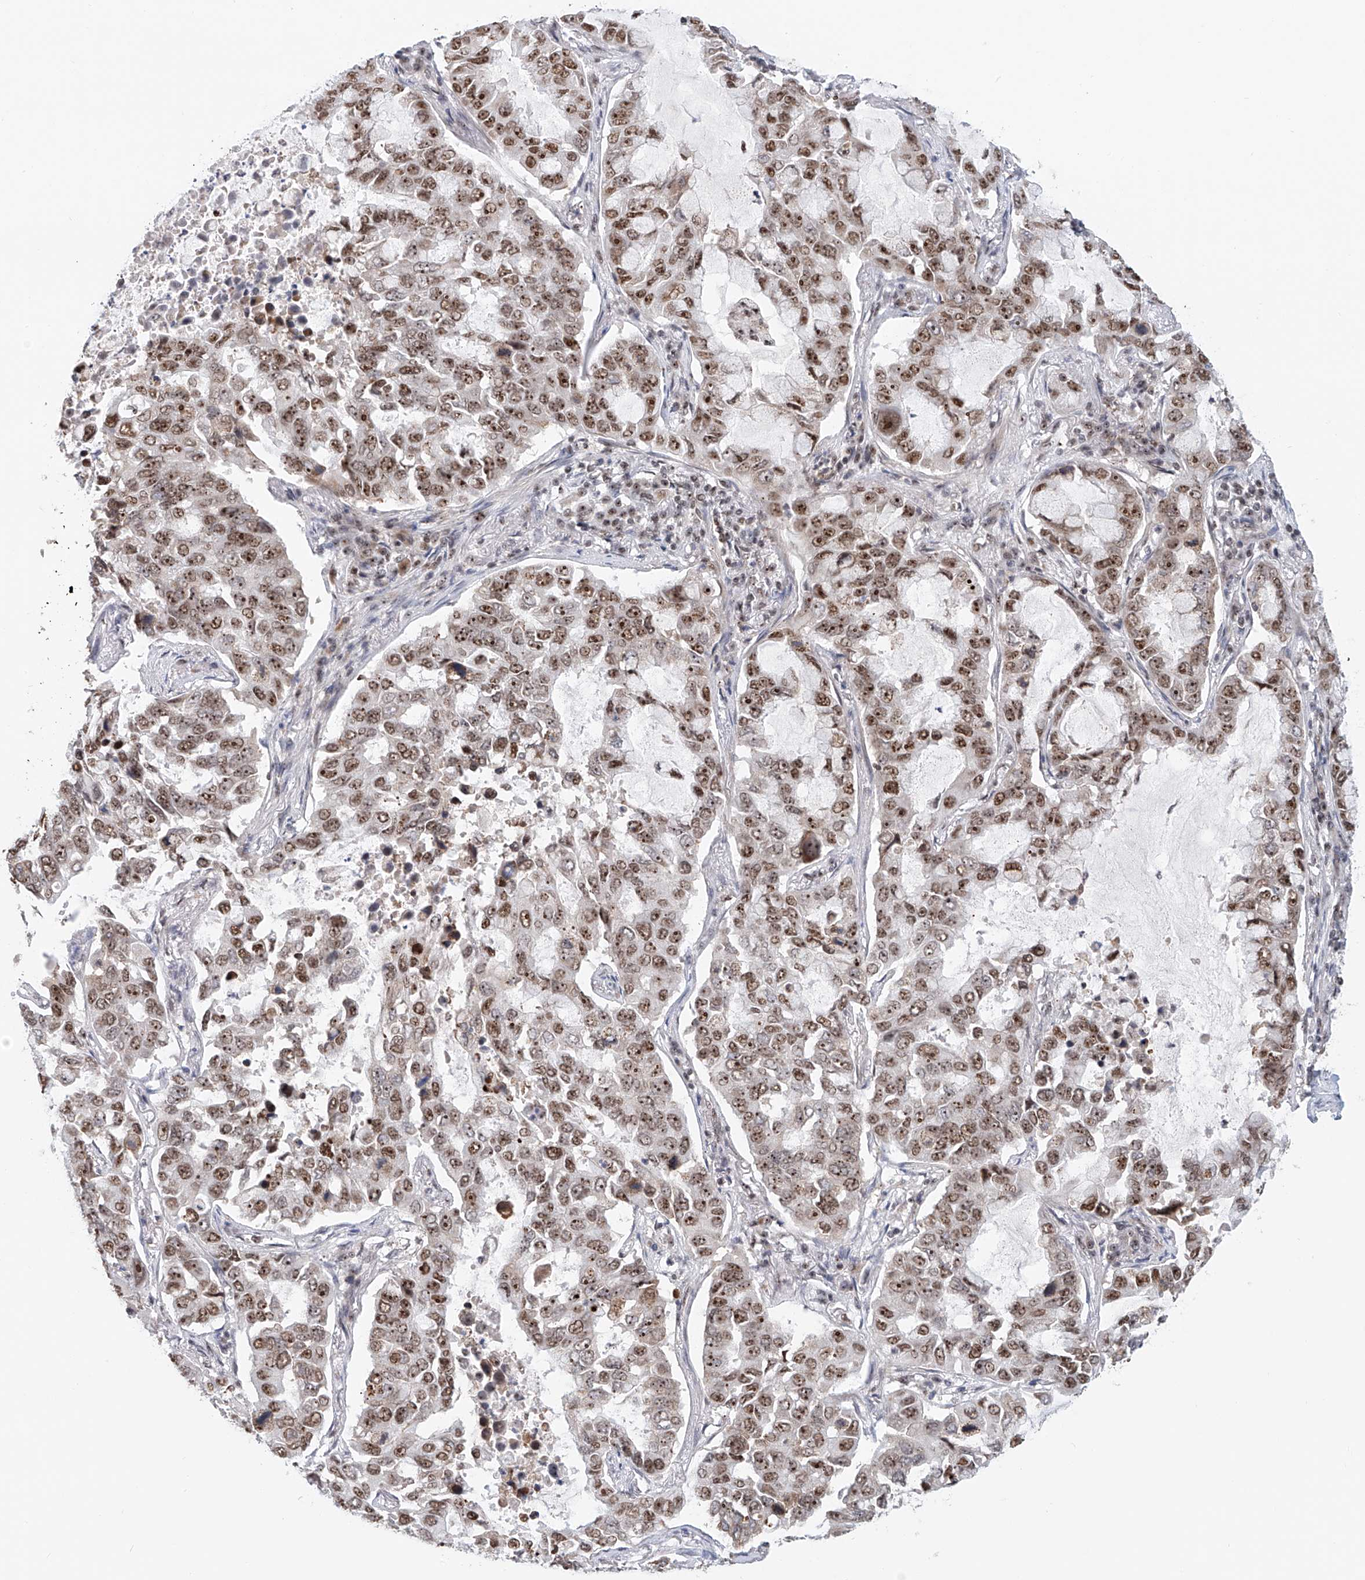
{"staining": {"intensity": "strong", "quantity": ">75%", "location": "nuclear"}, "tissue": "lung cancer", "cell_type": "Tumor cells", "image_type": "cancer", "snomed": [{"axis": "morphology", "description": "Adenocarcinoma, NOS"}, {"axis": "topography", "description": "Lung"}], "caption": "Immunohistochemical staining of human lung cancer (adenocarcinoma) exhibits strong nuclear protein positivity in approximately >75% of tumor cells.", "gene": "PRUNE2", "patient": {"sex": "male", "age": 64}}